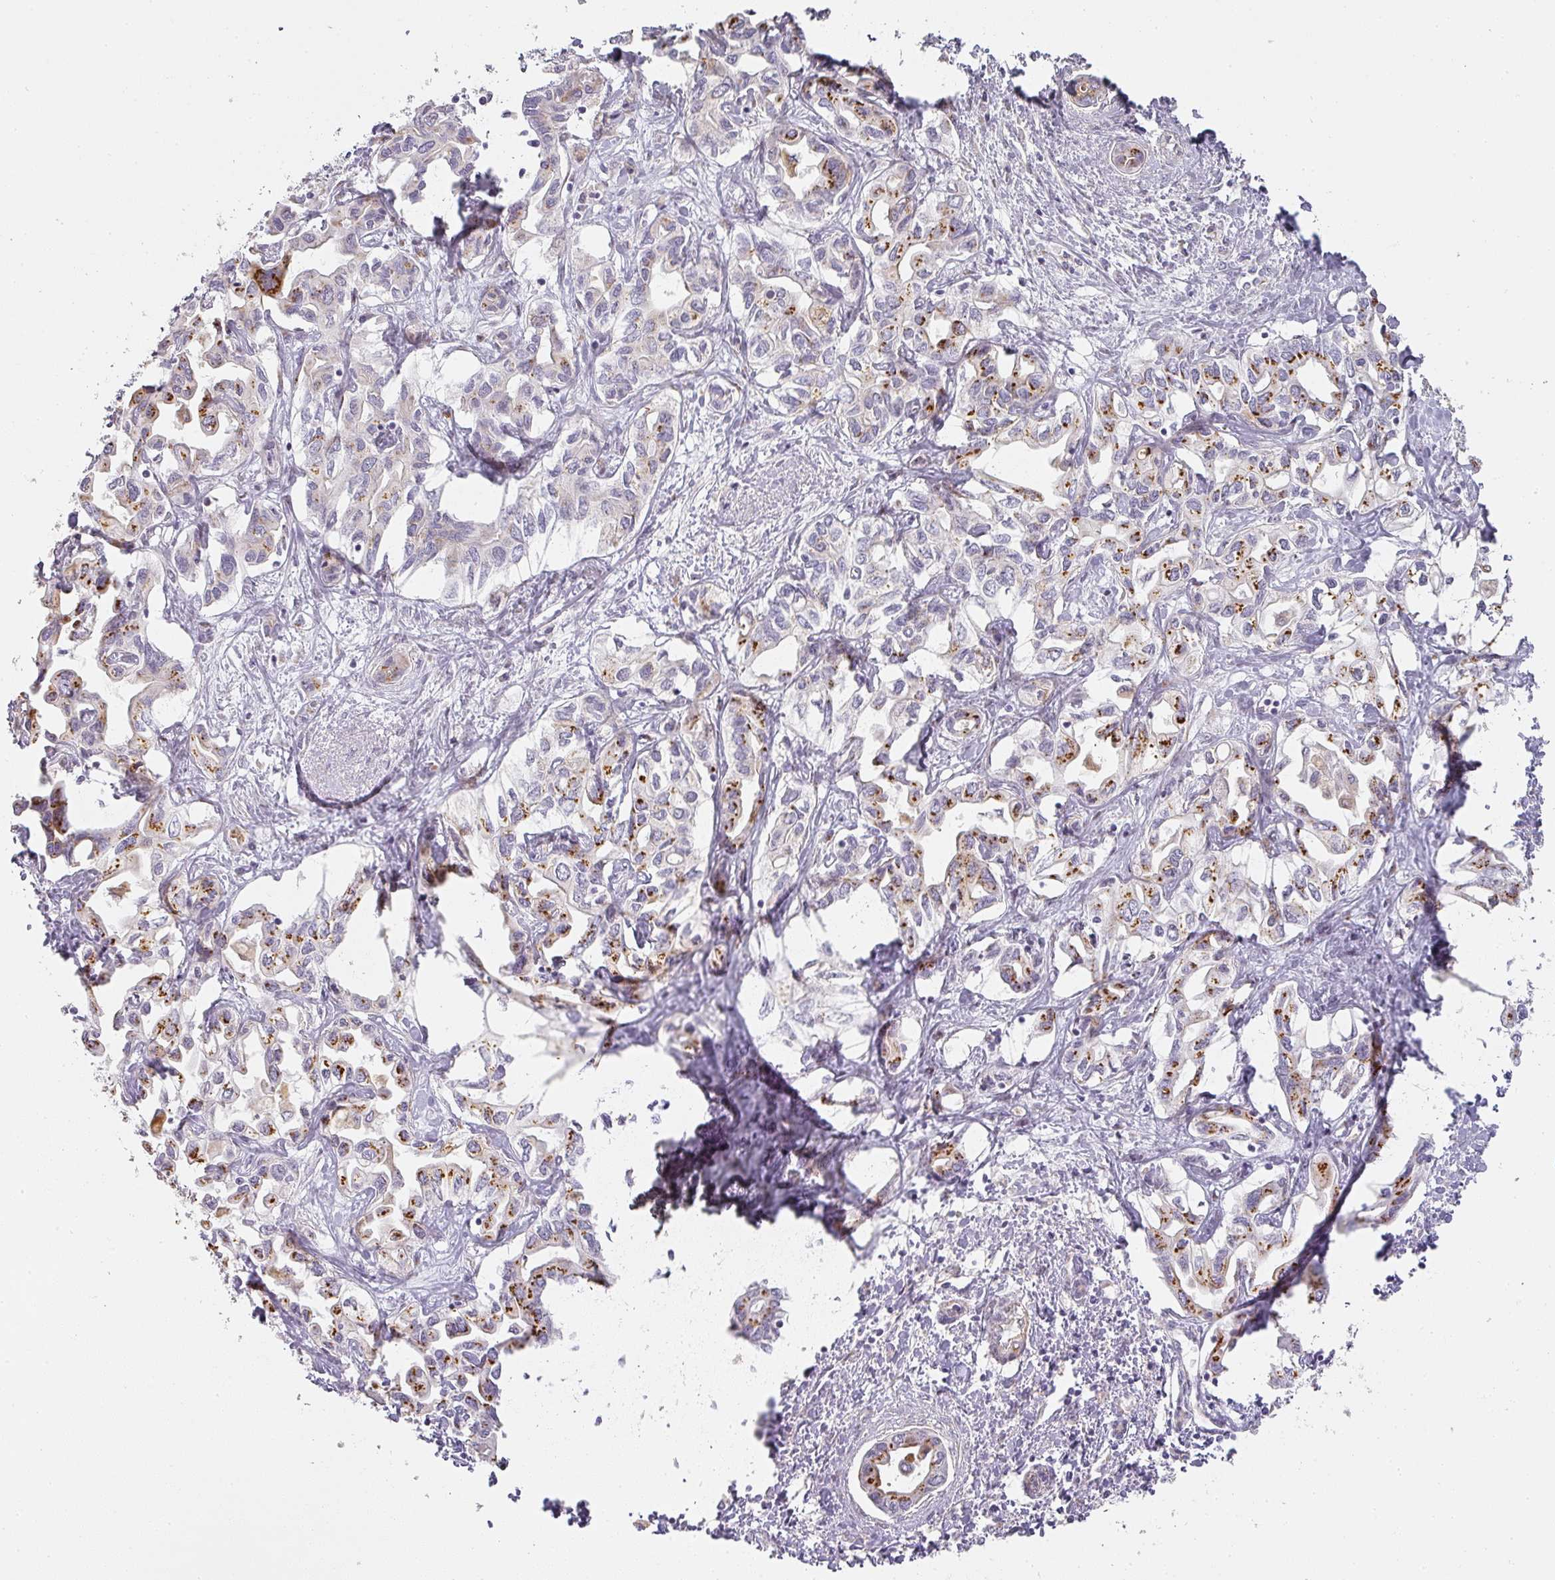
{"staining": {"intensity": "strong", "quantity": "25%-75%", "location": "cytoplasmic/membranous"}, "tissue": "liver cancer", "cell_type": "Tumor cells", "image_type": "cancer", "snomed": [{"axis": "morphology", "description": "Cholangiocarcinoma"}, {"axis": "topography", "description": "Liver"}], "caption": "This is an image of IHC staining of cholangiocarcinoma (liver), which shows strong staining in the cytoplasmic/membranous of tumor cells.", "gene": "ATP8B2", "patient": {"sex": "female", "age": 64}}